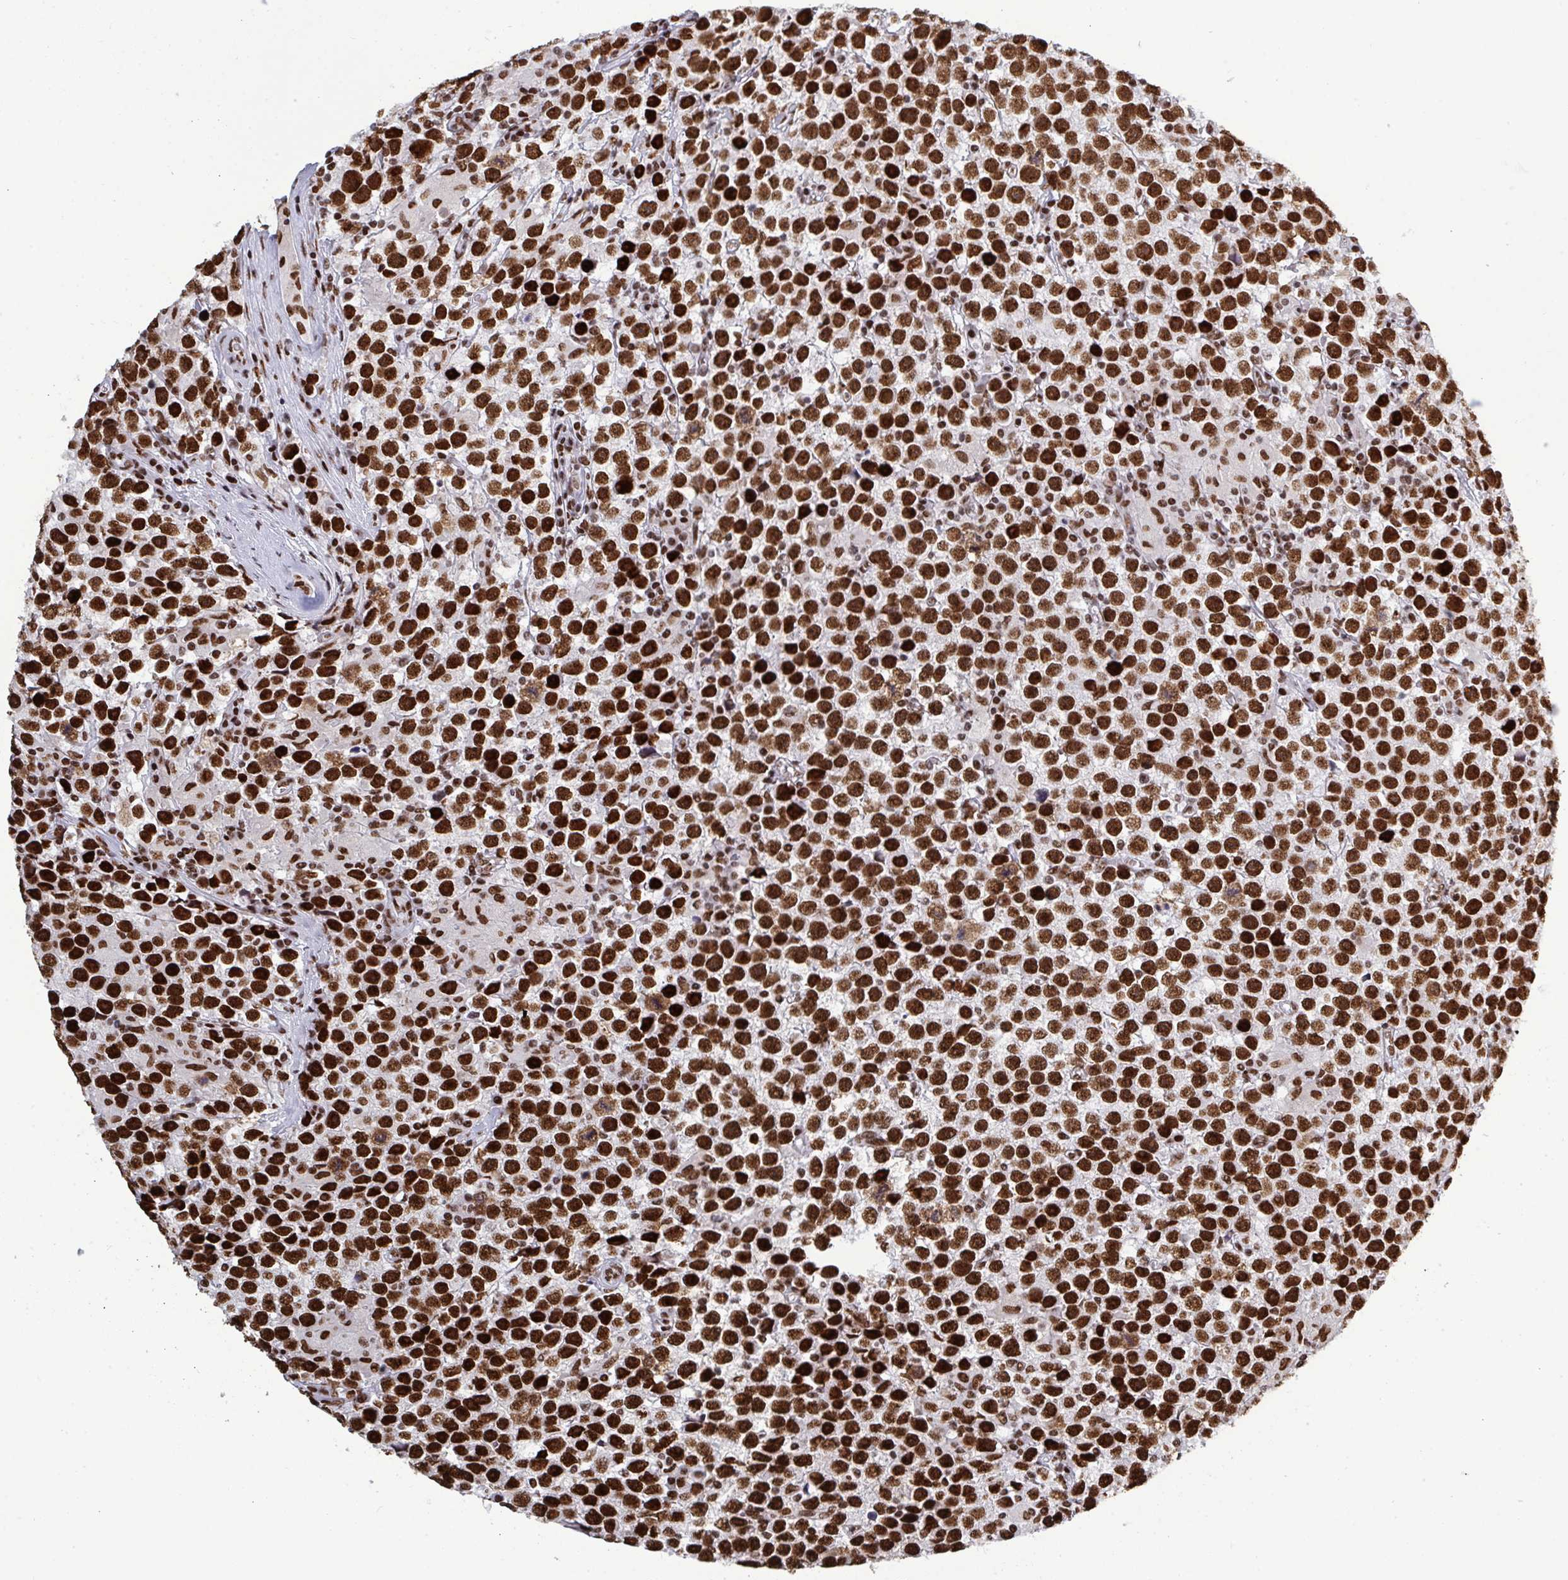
{"staining": {"intensity": "strong", "quantity": ">75%", "location": "nuclear"}, "tissue": "testis cancer", "cell_type": "Tumor cells", "image_type": "cancer", "snomed": [{"axis": "morphology", "description": "Seminoma, NOS"}, {"axis": "topography", "description": "Testis"}], "caption": "DAB (3,3'-diaminobenzidine) immunohistochemical staining of testis seminoma reveals strong nuclear protein positivity in about >75% of tumor cells.", "gene": "ZNF607", "patient": {"sex": "male", "age": 31}}